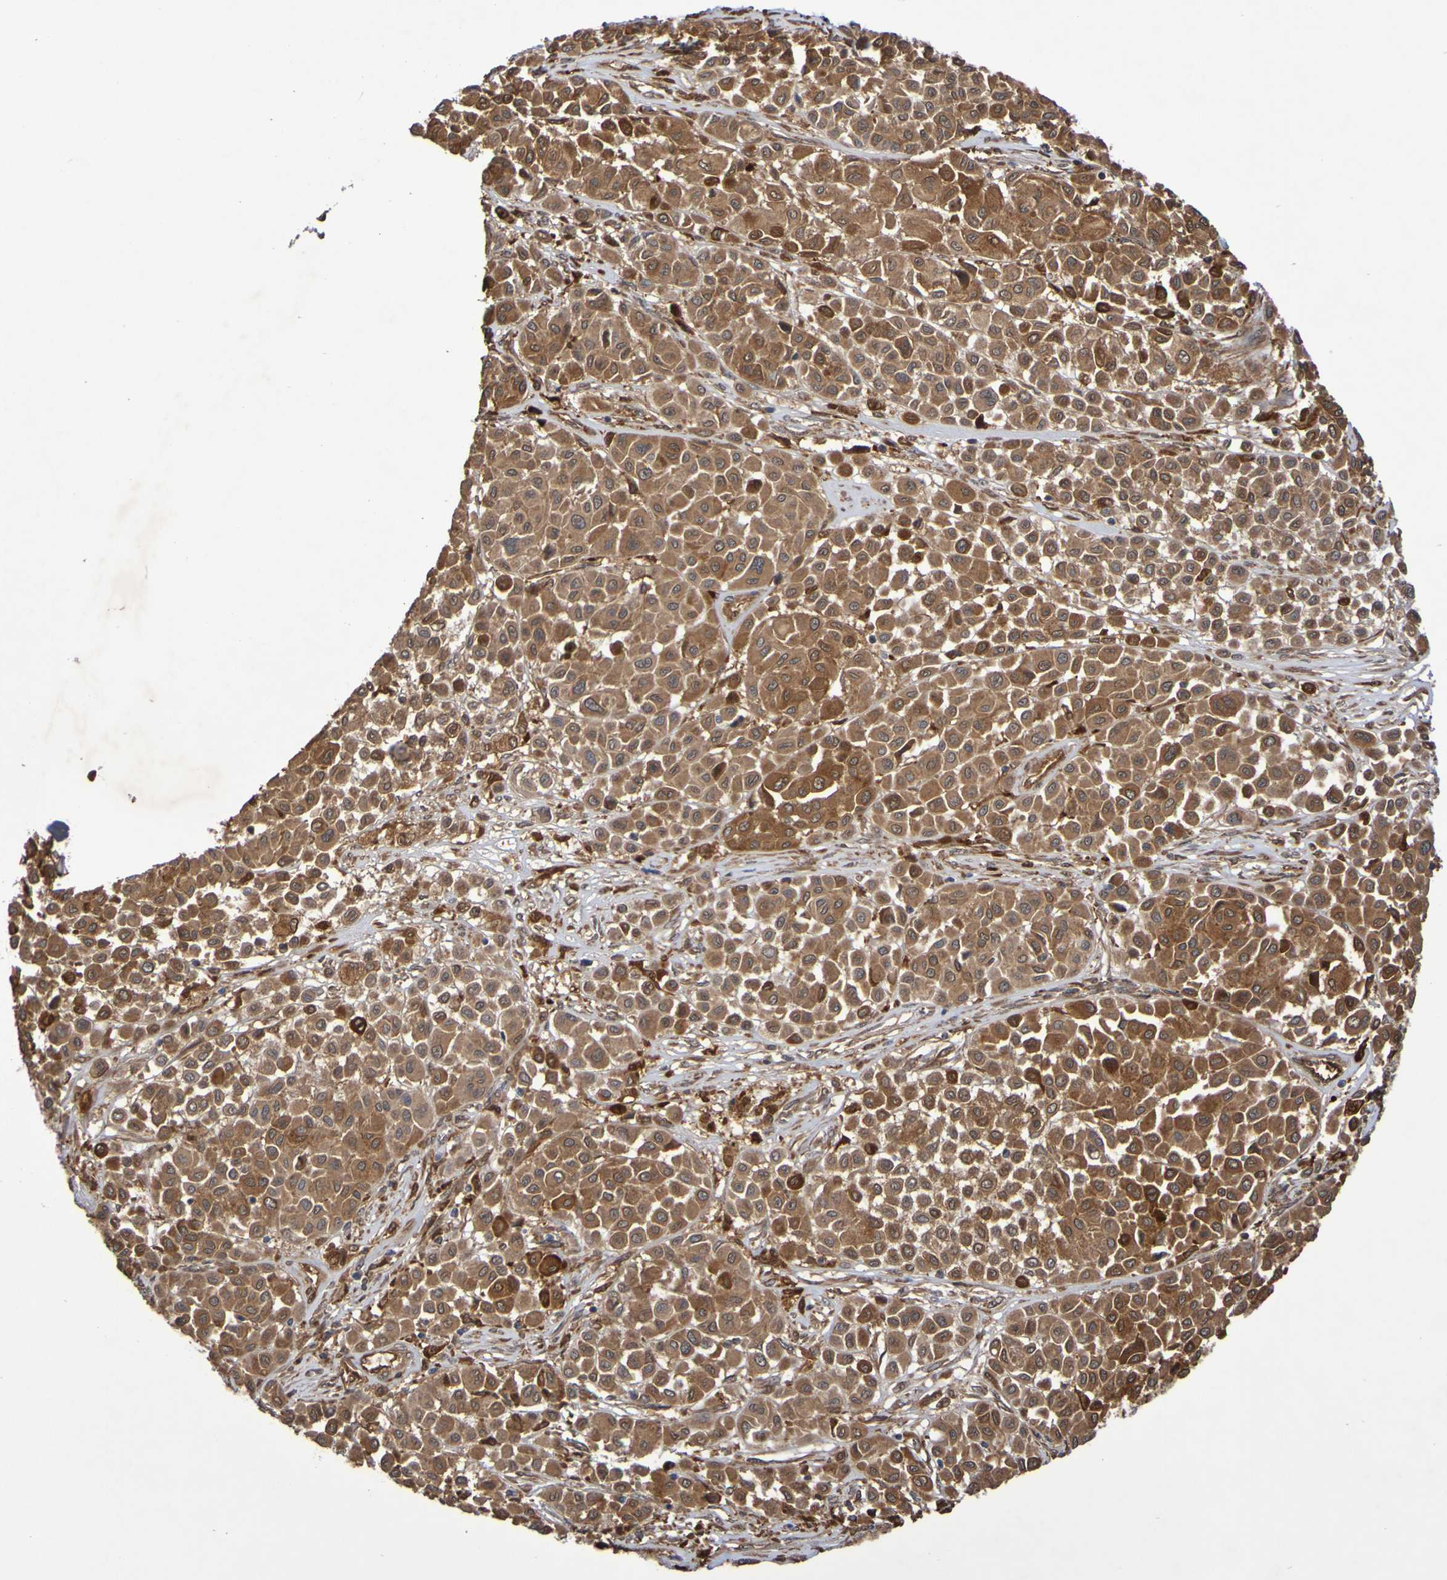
{"staining": {"intensity": "moderate", "quantity": ">75%", "location": "cytoplasmic/membranous"}, "tissue": "melanoma", "cell_type": "Tumor cells", "image_type": "cancer", "snomed": [{"axis": "morphology", "description": "Malignant melanoma, Metastatic site"}, {"axis": "topography", "description": "Soft tissue"}], "caption": "Malignant melanoma (metastatic site) stained for a protein shows moderate cytoplasmic/membranous positivity in tumor cells.", "gene": "SERPINB6", "patient": {"sex": "male", "age": 41}}